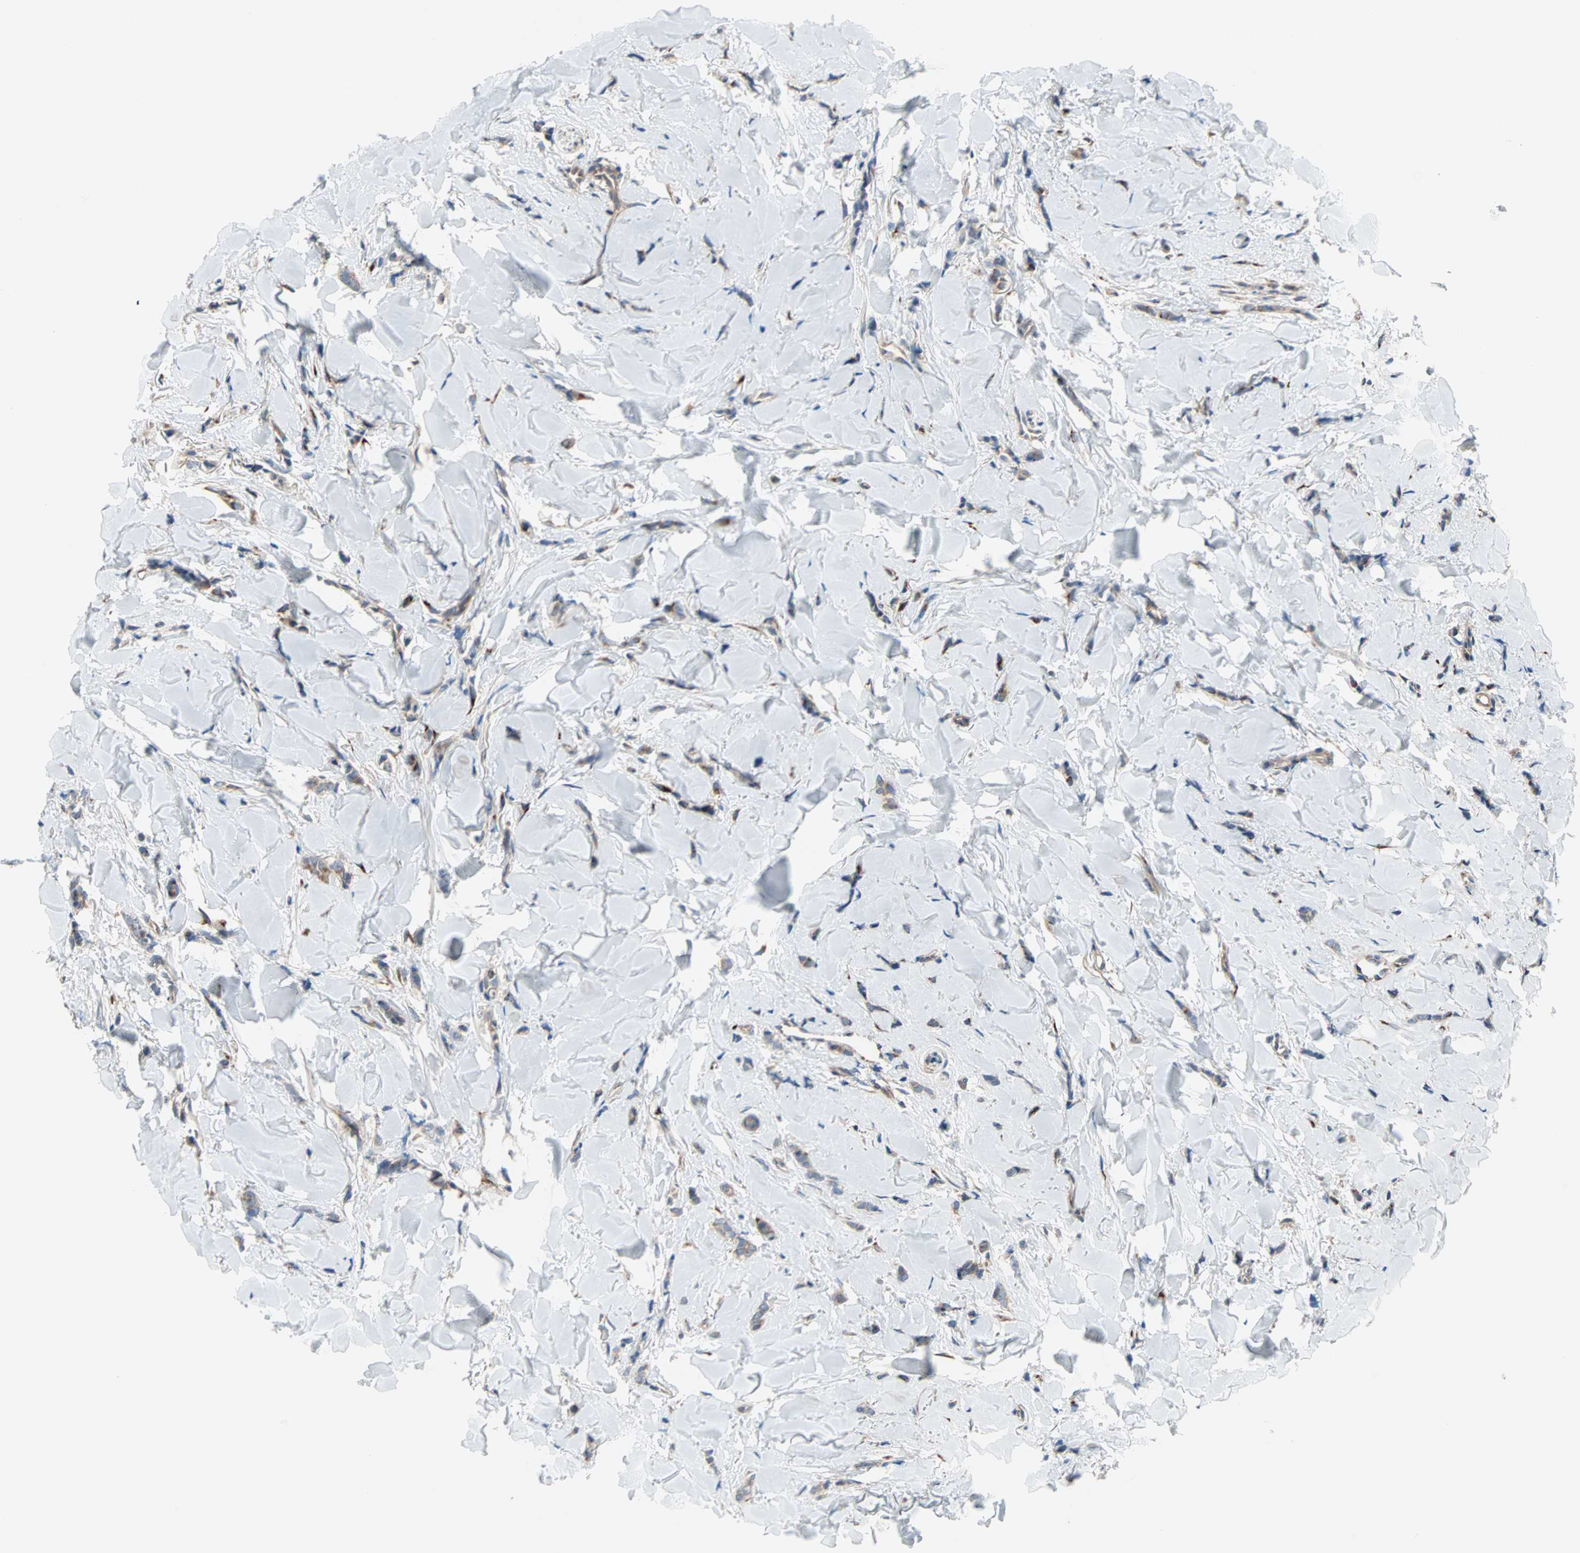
{"staining": {"intensity": "weak", "quantity": "25%-75%", "location": "cytoplasmic/membranous"}, "tissue": "breast cancer", "cell_type": "Tumor cells", "image_type": "cancer", "snomed": [{"axis": "morphology", "description": "Lobular carcinoma"}, {"axis": "topography", "description": "Skin"}, {"axis": "topography", "description": "Breast"}], "caption": "This is an image of immunohistochemistry (IHC) staining of breast cancer (lobular carcinoma), which shows weak positivity in the cytoplasmic/membranous of tumor cells.", "gene": "PDE8A", "patient": {"sex": "female", "age": 46}}